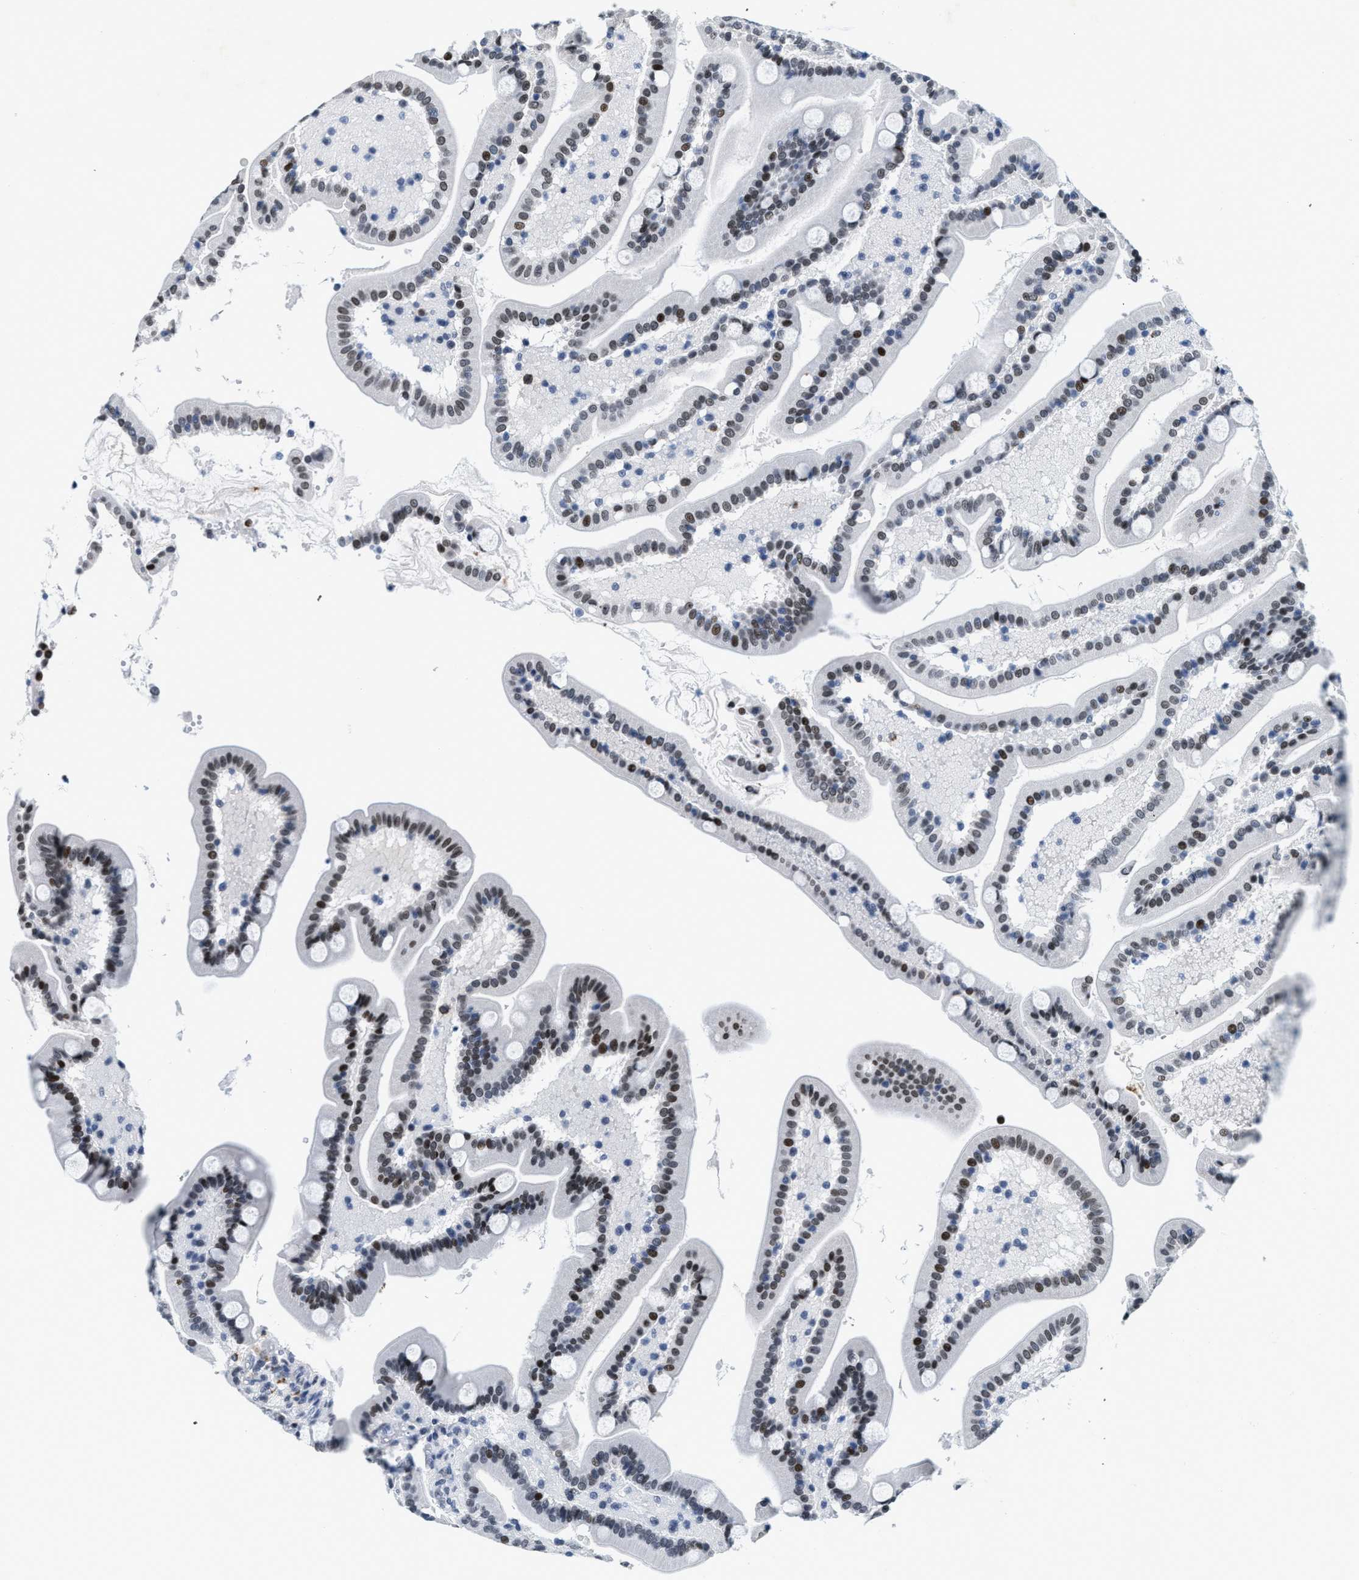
{"staining": {"intensity": "moderate", "quantity": "25%-75%", "location": "nuclear"}, "tissue": "duodenum", "cell_type": "Glandular cells", "image_type": "normal", "snomed": [{"axis": "morphology", "description": "Normal tissue, NOS"}, {"axis": "topography", "description": "Duodenum"}], "caption": "Protein analysis of benign duodenum displays moderate nuclear positivity in about 25%-75% of glandular cells. The protein of interest is shown in brown color, while the nuclei are stained blue.", "gene": "SETD1B", "patient": {"sex": "male", "age": 54}}